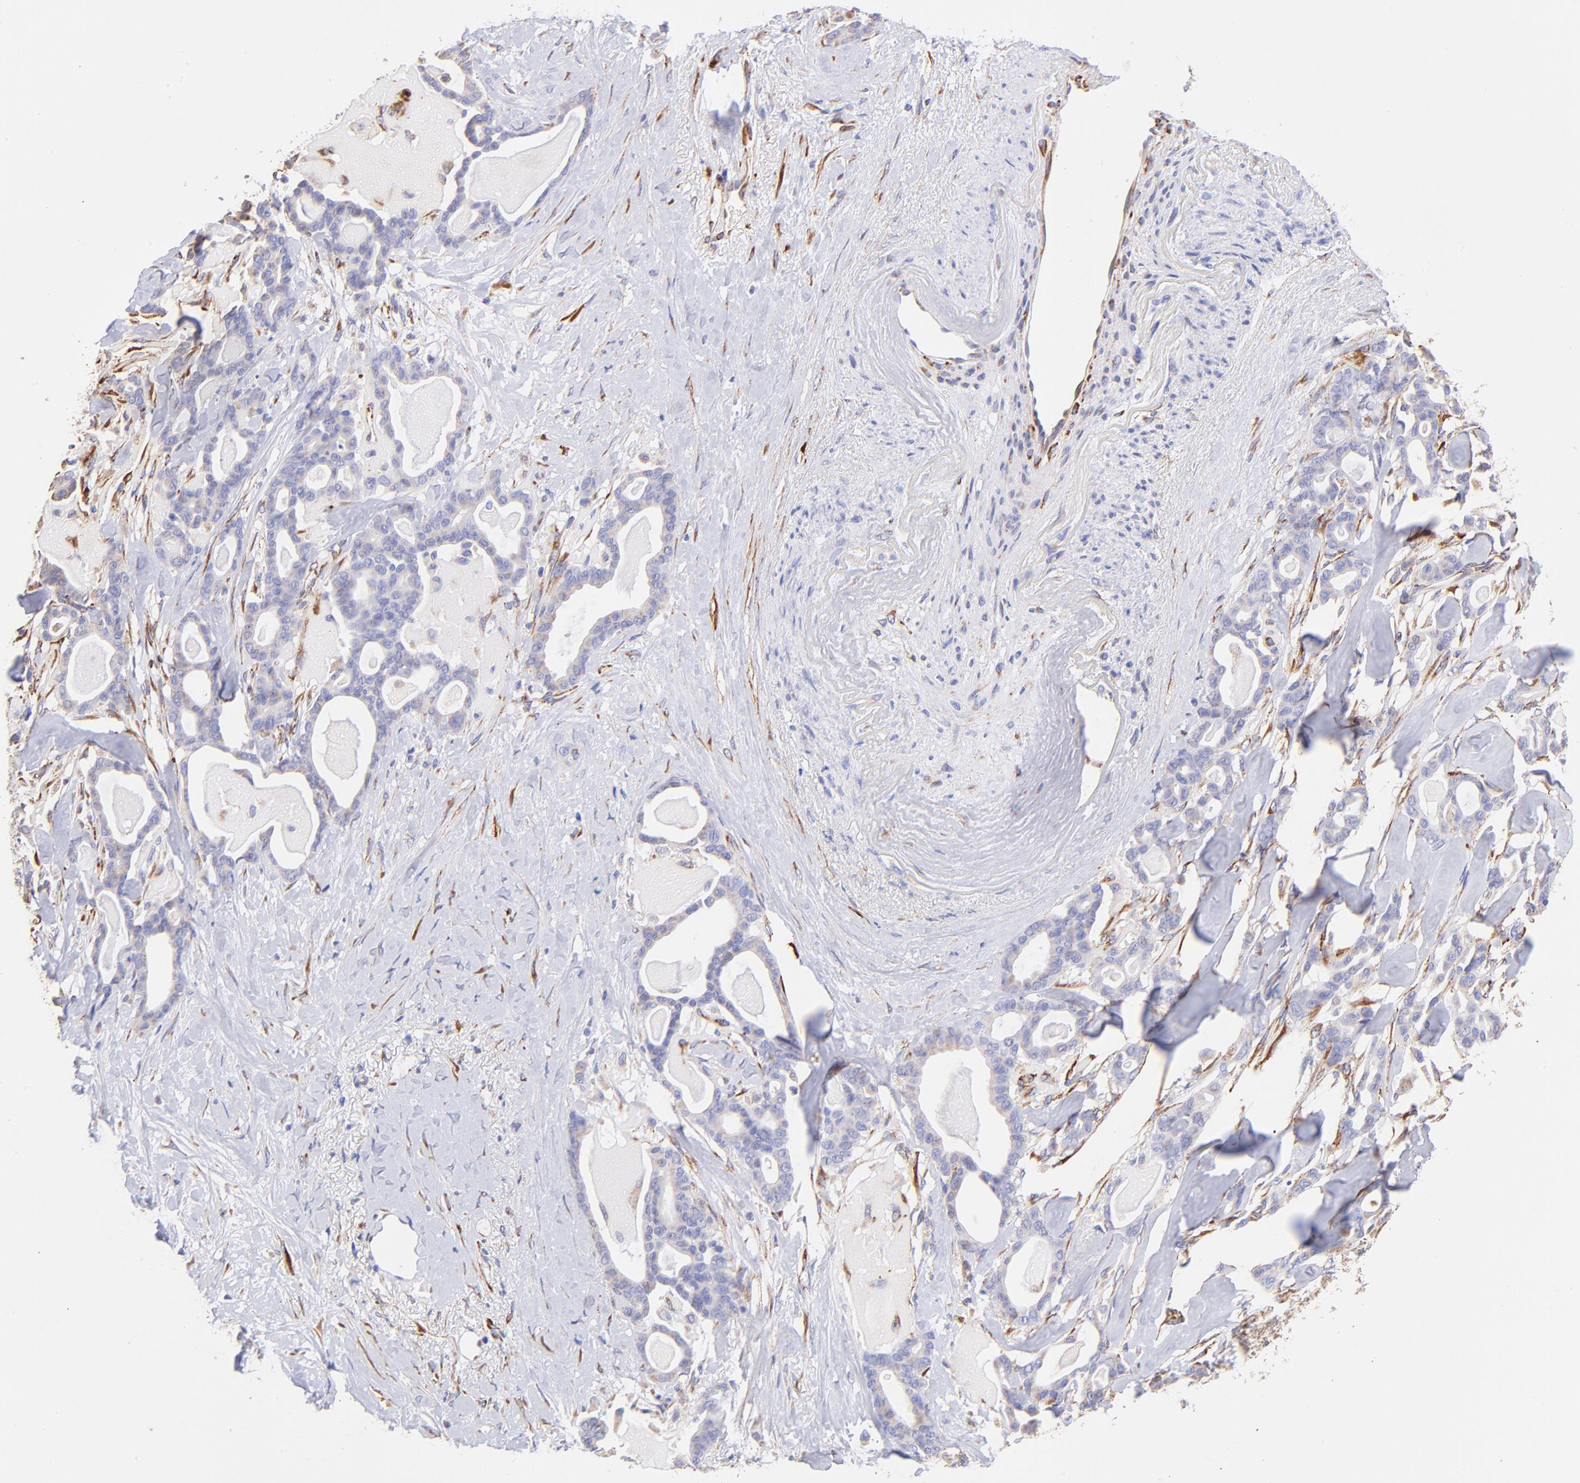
{"staining": {"intensity": "weak", "quantity": "<25%", "location": "cytoplasmic/membranous"}, "tissue": "pancreatic cancer", "cell_type": "Tumor cells", "image_type": "cancer", "snomed": [{"axis": "morphology", "description": "Adenocarcinoma, NOS"}, {"axis": "topography", "description": "Pancreas"}], "caption": "An IHC histopathology image of pancreatic cancer (adenocarcinoma) is shown. There is no staining in tumor cells of pancreatic cancer (adenocarcinoma).", "gene": "SPARC", "patient": {"sex": "male", "age": 63}}